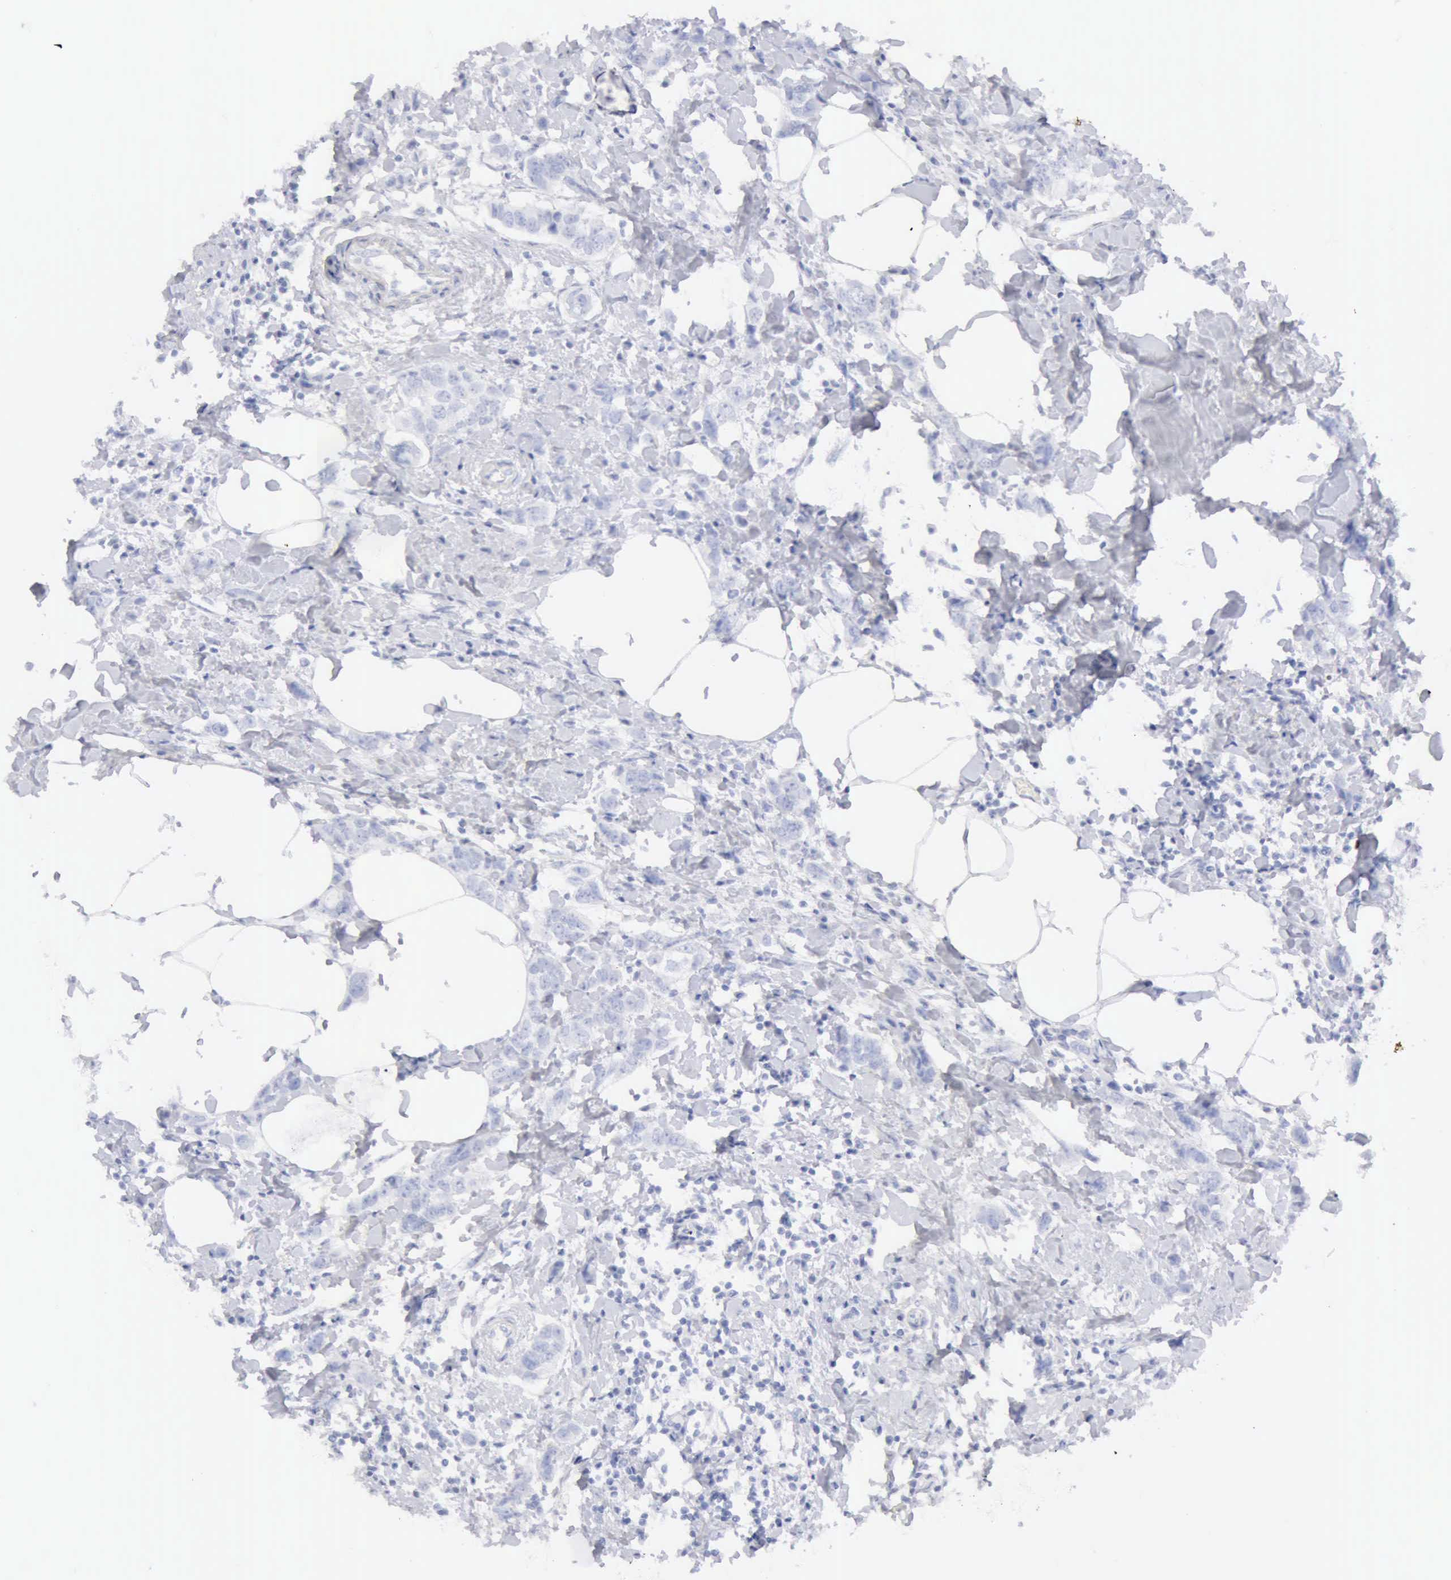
{"staining": {"intensity": "negative", "quantity": "none", "location": "none"}, "tissue": "breast cancer", "cell_type": "Tumor cells", "image_type": "cancer", "snomed": [{"axis": "morphology", "description": "Normal tissue, NOS"}, {"axis": "morphology", "description": "Duct carcinoma"}, {"axis": "topography", "description": "Breast"}], "caption": "A photomicrograph of human breast cancer is negative for staining in tumor cells.", "gene": "KRT10", "patient": {"sex": "female", "age": 50}}